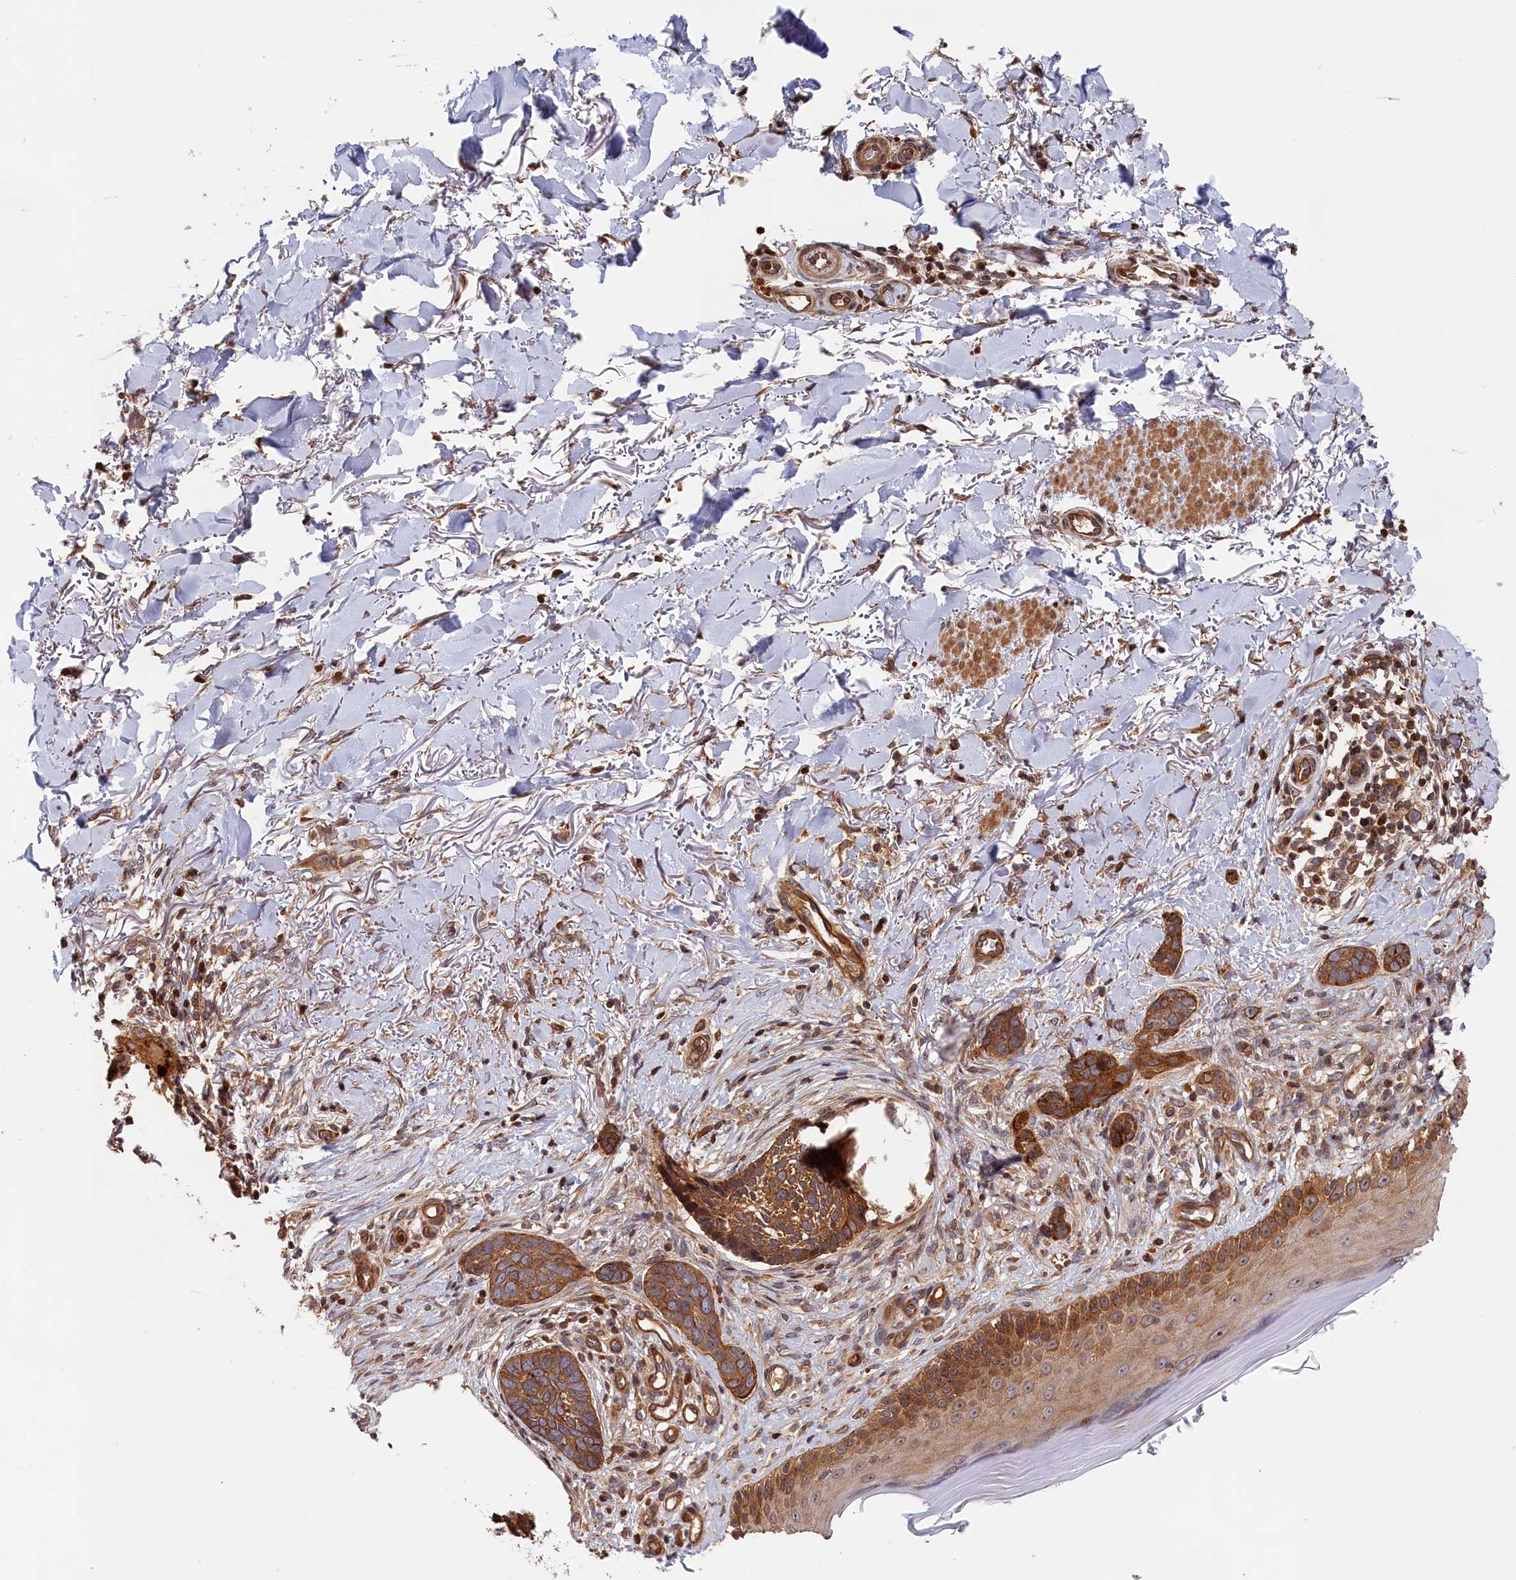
{"staining": {"intensity": "moderate", "quantity": ">75%", "location": "cytoplasmic/membranous"}, "tissue": "skin cancer", "cell_type": "Tumor cells", "image_type": "cancer", "snomed": [{"axis": "morphology", "description": "Normal tissue, NOS"}, {"axis": "morphology", "description": "Basal cell carcinoma"}, {"axis": "topography", "description": "Skin"}], "caption": "Skin cancer was stained to show a protein in brown. There is medium levels of moderate cytoplasmic/membranous expression in approximately >75% of tumor cells.", "gene": "CEP44", "patient": {"sex": "female", "age": 67}}